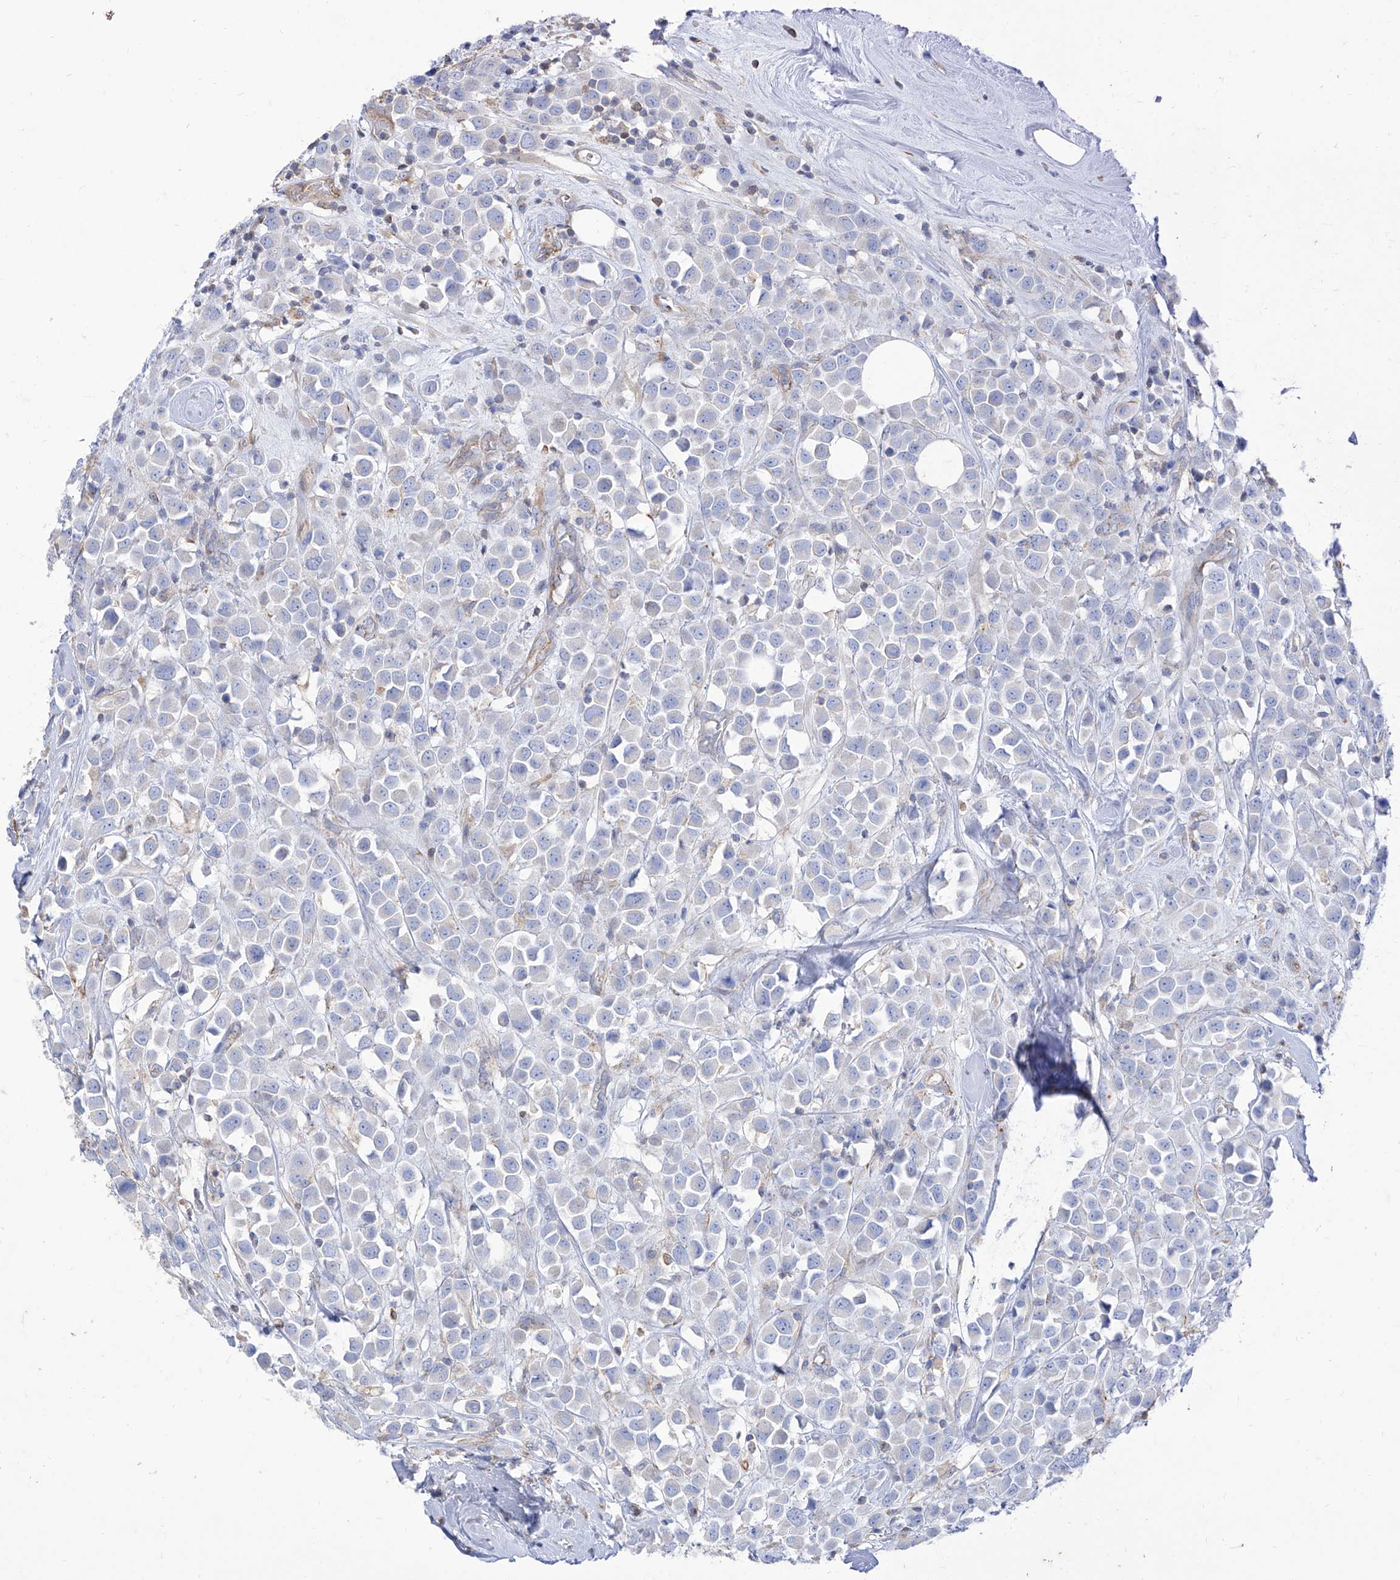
{"staining": {"intensity": "negative", "quantity": "none", "location": "none"}, "tissue": "breast cancer", "cell_type": "Tumor cells", "image_type": "cancer", "snomed": [{"axis": "morphology", "description": "Duct carcinoma"}, {"axis": "topography", "description": "Breast"}], "caption": "Photomicrograph shows no significant protein staining in tumor cells of breast cancer (invasive ductal carcinoma).", "gene": "C1orf74", "patient": {"sex": "female", "age": 61}}